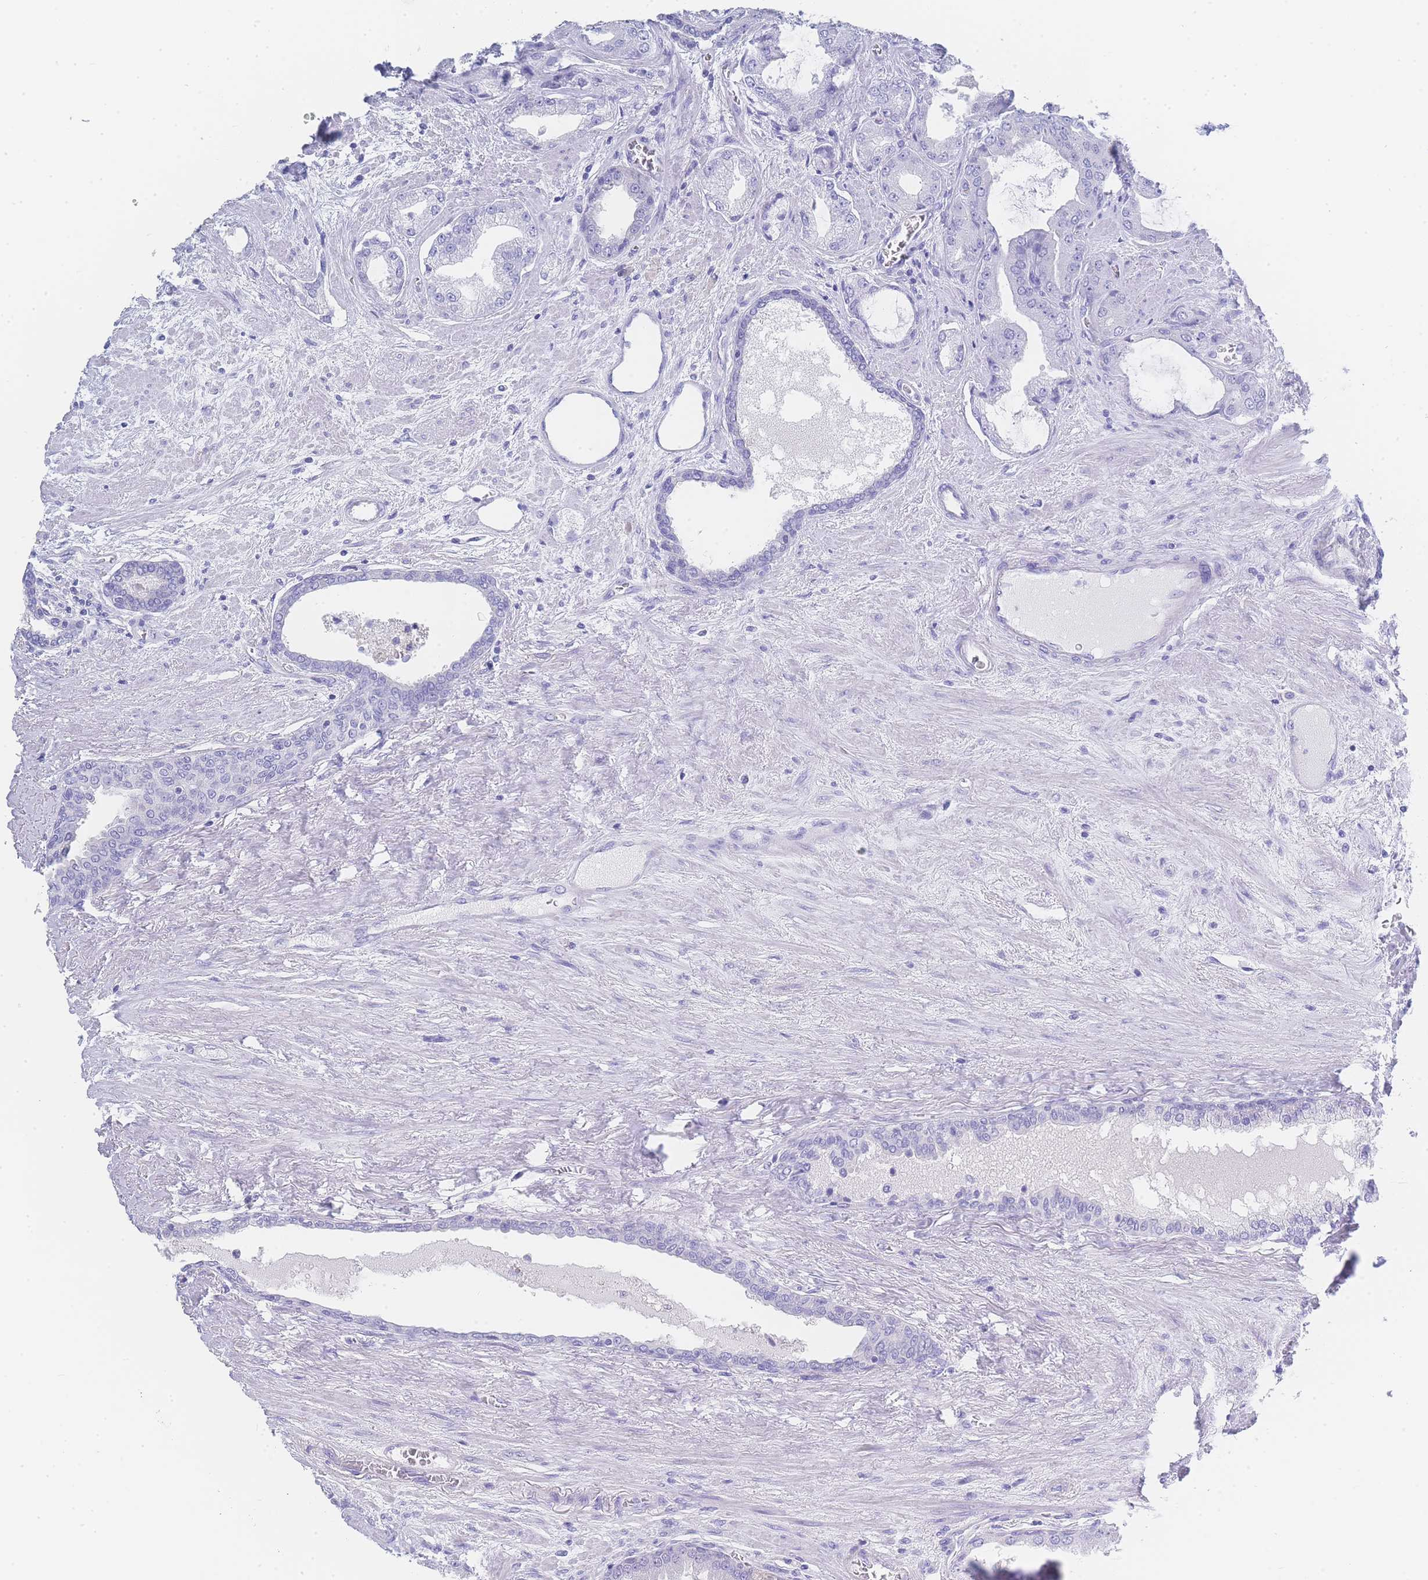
{"staining": {"intensity": "negative", "quantity": "none", "location": "none"}, "tissue": "prostate cancer", "cell_type": "Tumor cells", "image_type": "cancer", "snomed": [{"axis": "morphology", "description": "Adenocarcinoma, High grade"}, {"axis": "topography", "description": "Prostate"}], "caption": "The image reveals no staining of tumor cells in prostate cancer.", "gene": "LZTFL1", "patient": {"sex": "male", "age": 68}}